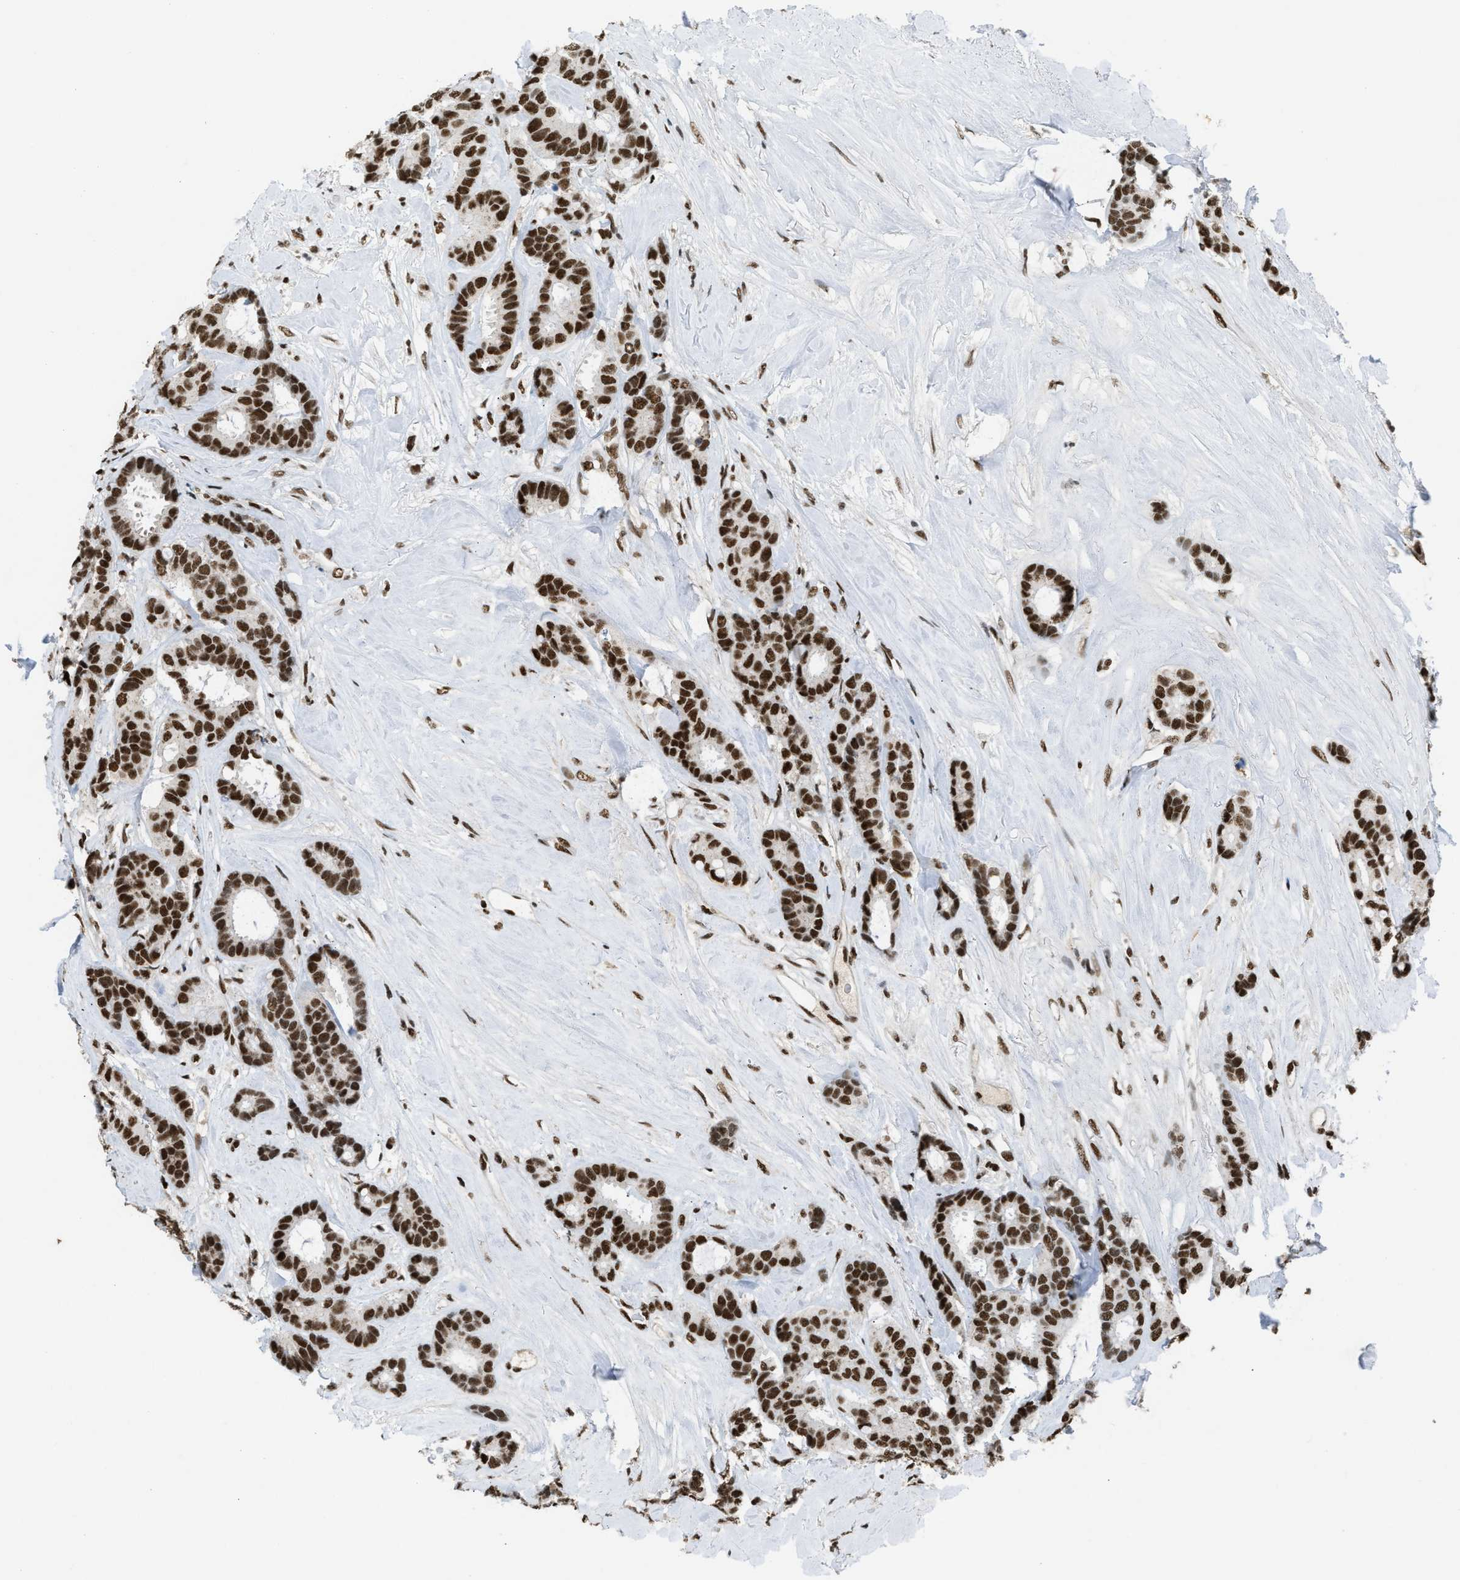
{"staining": {"intensity": "strong", "quantity": ">75%", "location": "nuclear"}, "tissue": "breast cancer", "cell_type": "Tumor cells", "image_type": "cancer", "snomed": [{"axis": "morphology", "description": "Duct carcinoma"}, {"axis": "topography", "description": "Breast"}], "caption": "Immunohistochemistry (IHC) histopathology image of neoplastic tissue: breast cancer stained using immunohistochemistry (IHC) shows high levels of strong protein expression localized specifically in the nuclear of tumor cells, appearing as a nuclear brown color.", "gene": "SCAF4", "patient": {"sex": "female", "age": 87}}